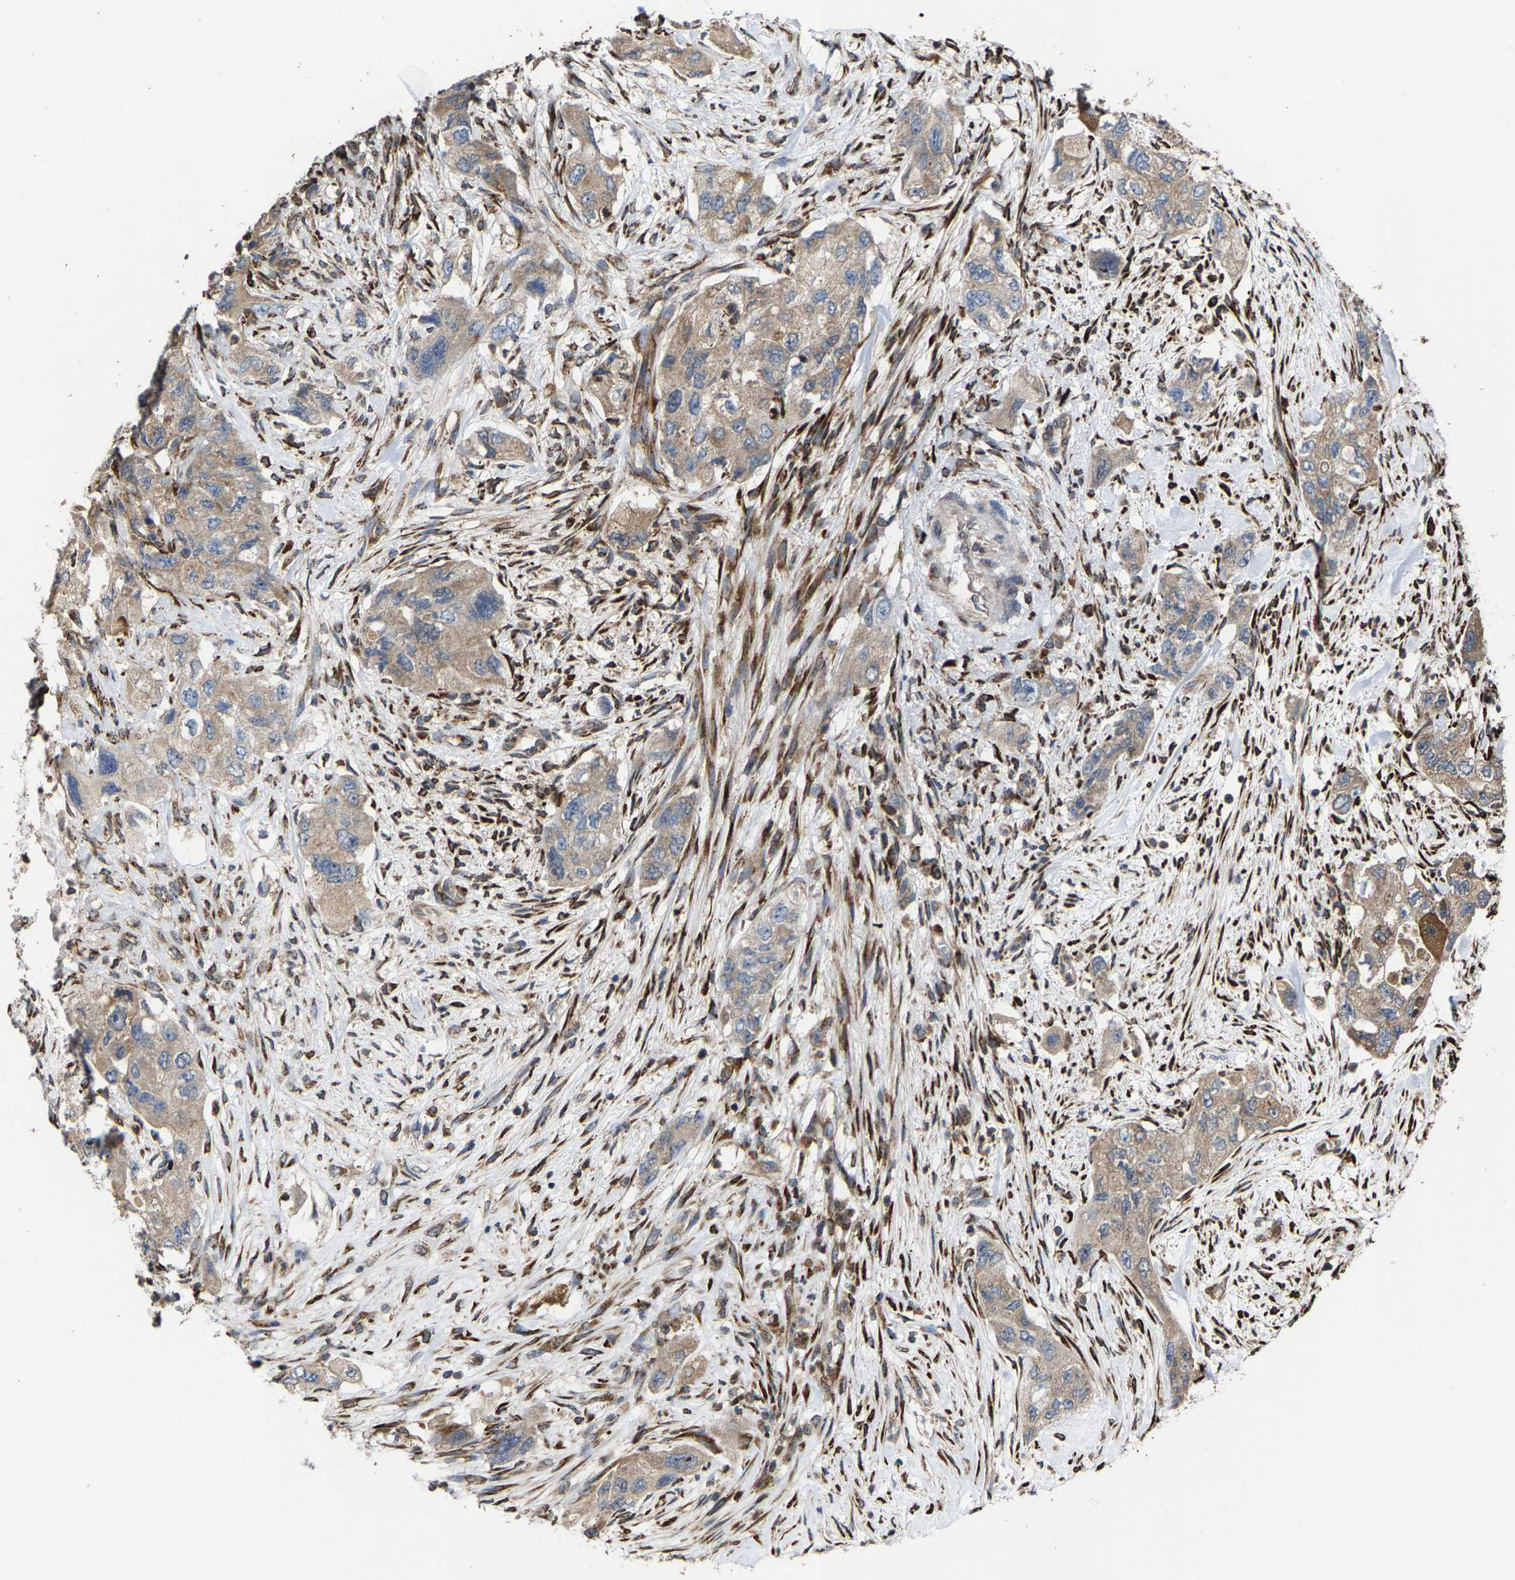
{"staining": {"intensity": "weak", "quantity": ">75%", "location": "cytoplasmic/membranous"}, "tissue": "pancreatic cancer", "cell_type": "Tumor cells", "image_type": "cancer", "snomed": [{"axis": "morphology", "description": "Adenocarcinoma, NOS"}, {"axis": "topography", "description": "Pancreas"}], "caption": "Immunohistochemistry (IHC) micrograph of neoplastic tissue: pancreatic adenocarcinoma stained using immunohistochemistry shows low levels of weak protein expression localized specifically in the cytoplasmic/membranous of tumor cells, appearing as a cytoplasmic/membranous brown color.", "gene": "FGD3", "patient": {"sex": "female", "age": 73}}